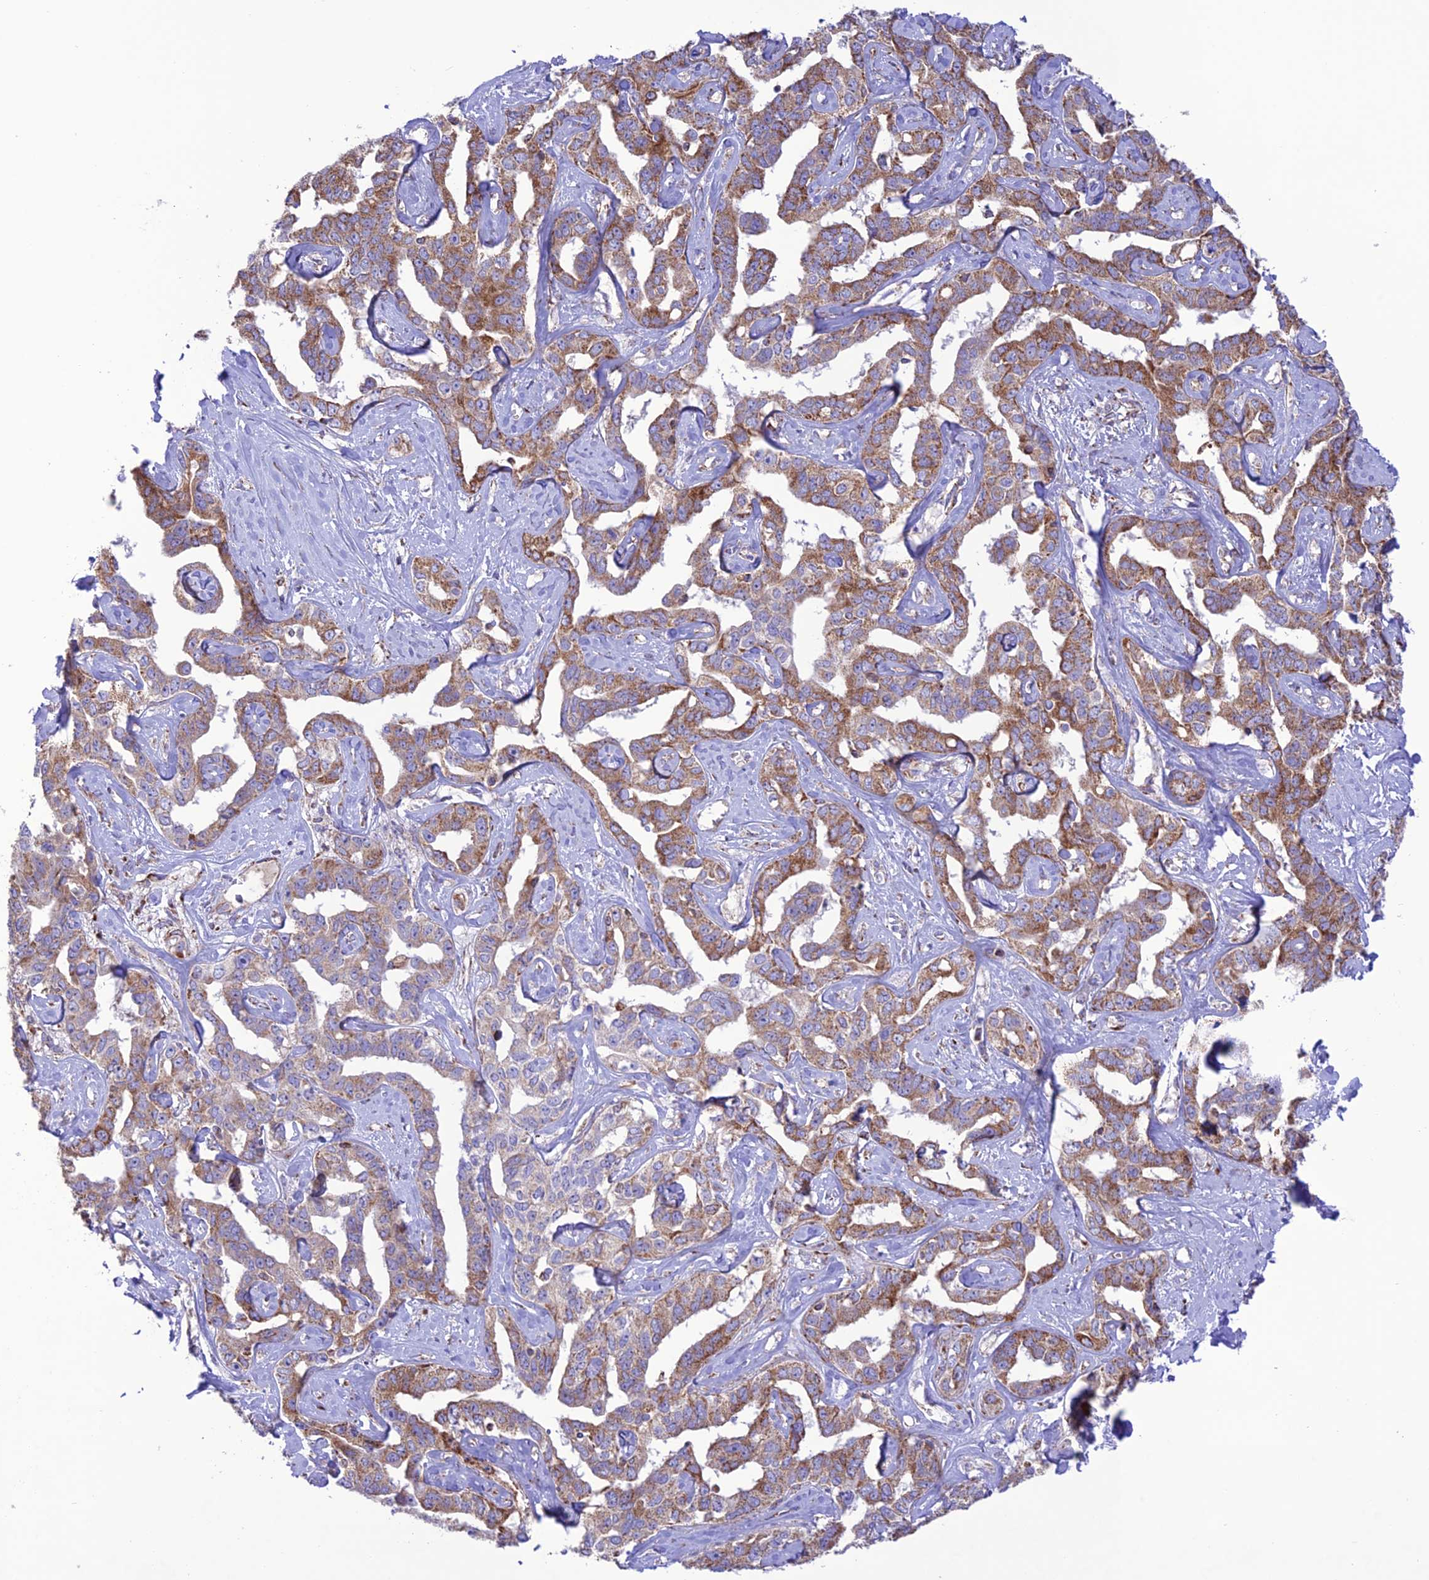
{"staining": {"intensity": "moderate", "quantity": ">75%", "location": "cytoplasmic/membranous"}, "tissue": "liver cancer", "cell_type": "Tumor cells", "image_type": "cancer", "snomed": [{"axis": "morphology", "description": "Cholangiocarcinoma"}, {"axis": "topography", "description": "Liver"}], "caption": "Protein expression analysis of human cholangiocarcinoma (liver) reveals moderate cytoplasmic/membranous positivity in about >75% of tumor cells.", "gene": "UAP1L1", "patient": {"sex": "male", "age": 59}}